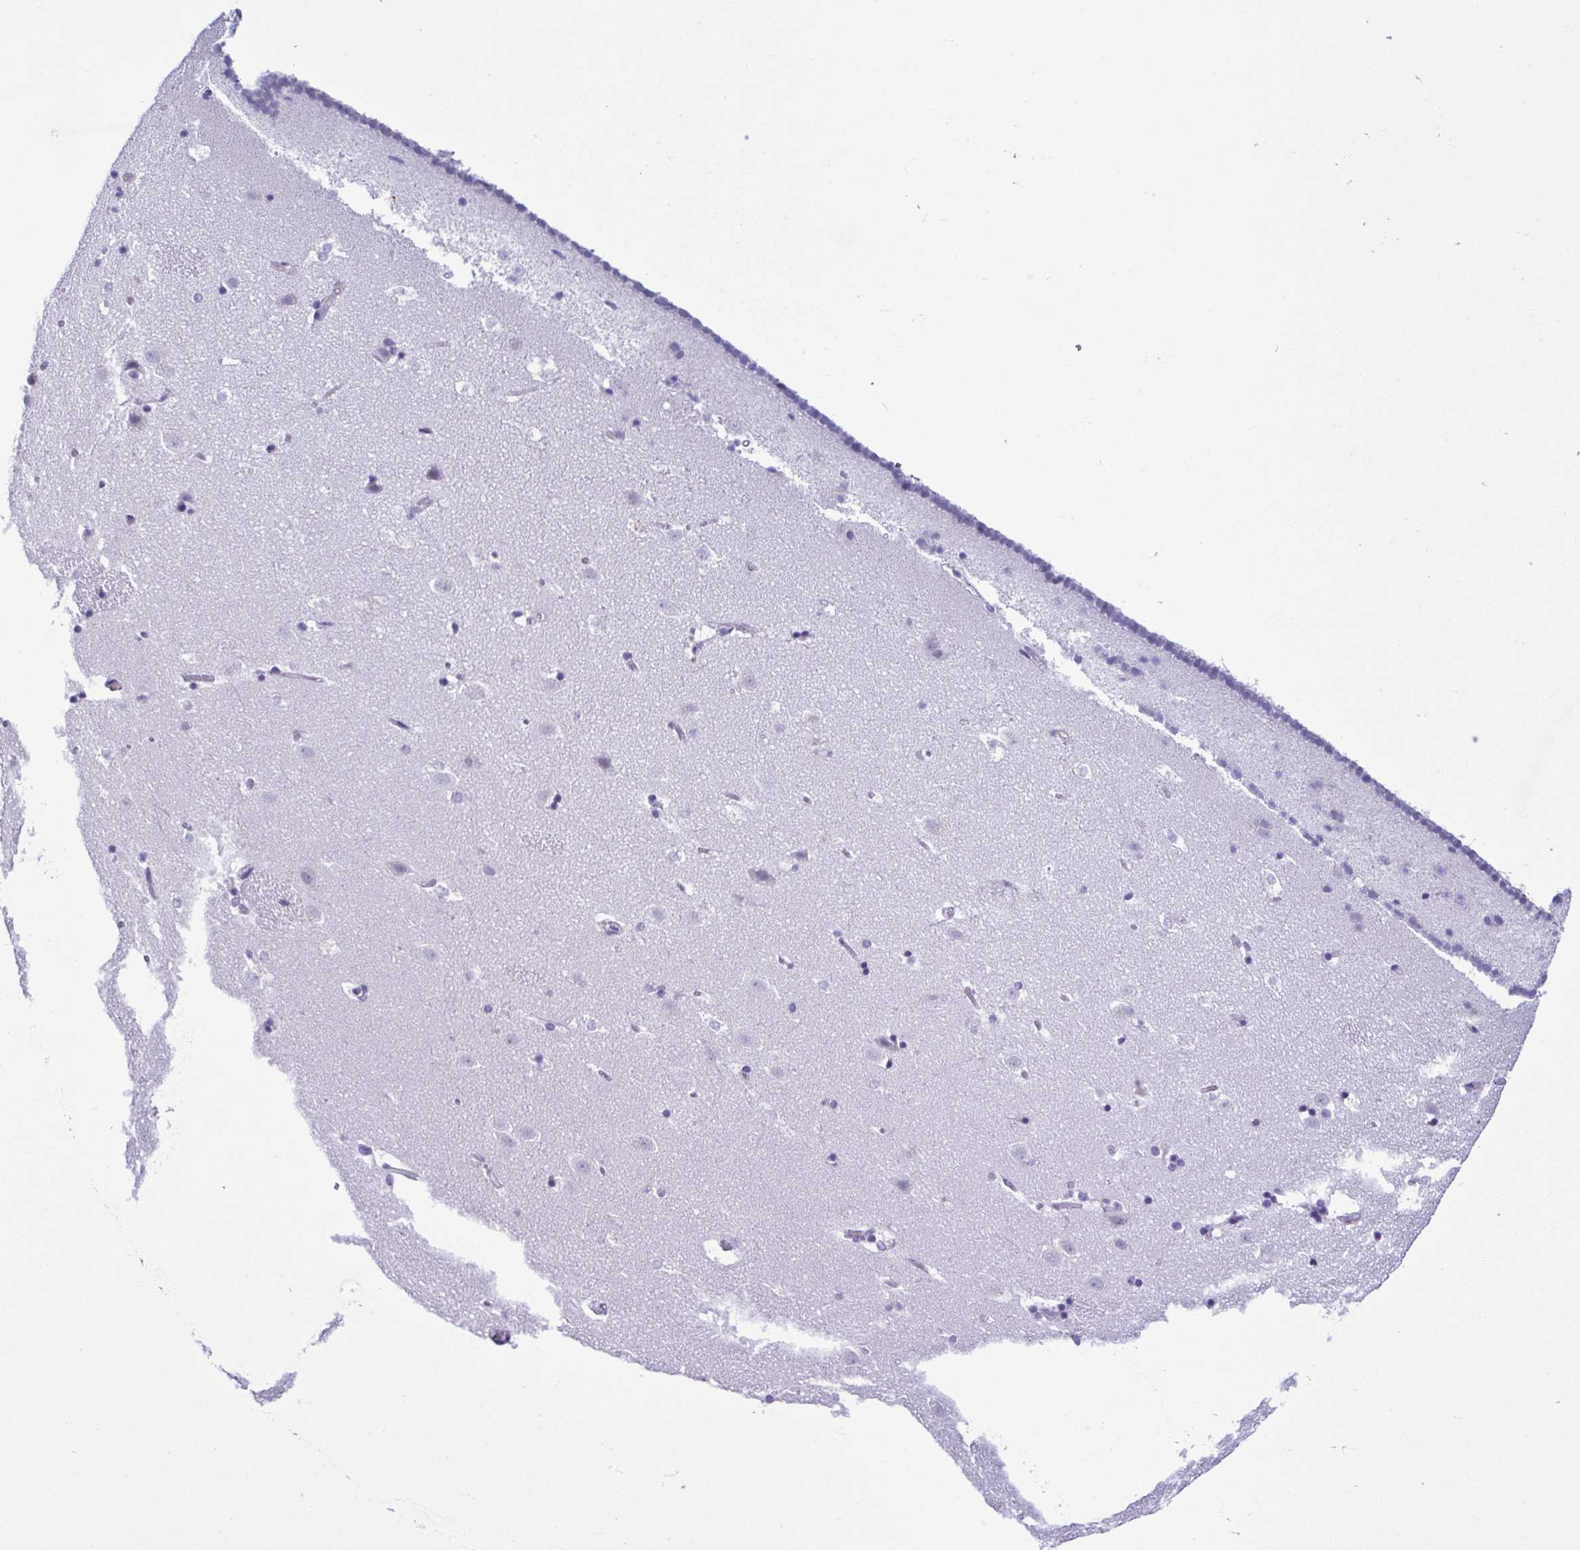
{"staining": {"intensity": "negative", "quantity": "none", "location": "none"}, "tissue": "caudate", "cell_type": "Glial cells", "image_type": "normal", "snomed": [{"axis": "morphology", "description": "Normal tissue, NOS"}, {"axis": "topography", "description": "Lateral ventricle wall"}], "caption": "The image reveals no significant positivity in glial cells of caudate. The staining is performed using DAB (3,3'-diaminobenzidine) brown chromogen with nuclei counter-stained in using hematoxylin.", "gene": "CBY2", "patient": {"sex": "male", "age": 37}}